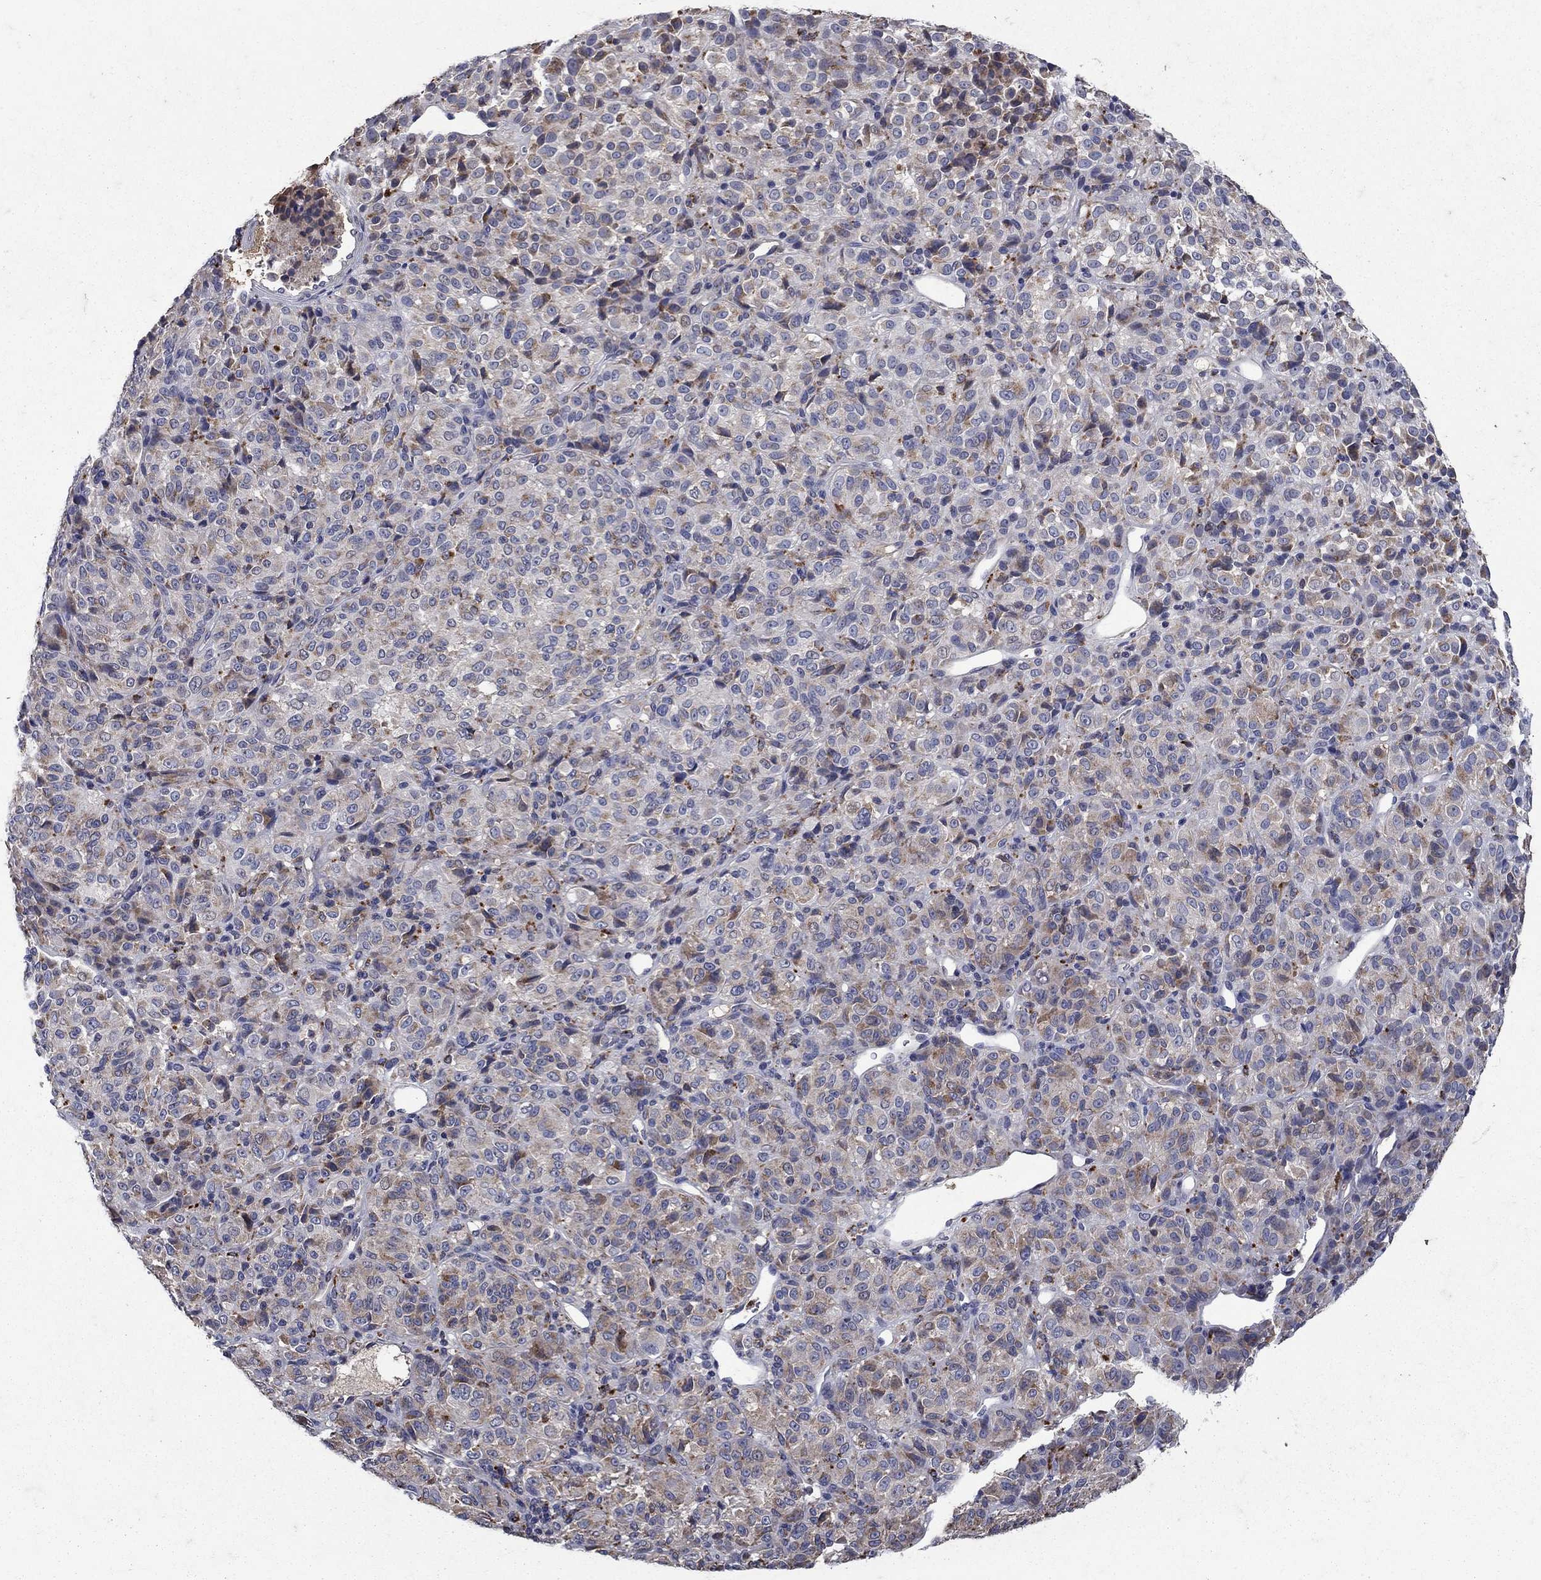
{"staining": {"intensity": "moderate", "quantity": "<25%", "location": "cytoplasmic/membranous"}, "tissue": "melanoma", "cell_type": "Tumor cells", "image_type": "cancer", "snomed": [{"axis": "morphology", "description": "Malignant melanoma, Metastatic site"}, {"axis": "topography", "description": "Brain"}], "caption": "A low amount of moderate cytoplasmic/membranous staining is identified in approximately <25% of tumor cells in malignant melanoma (metastatic site) tissue. (DAB (3,3'-diaminobenzidine) IHC, brown staining for protein, blue staining for nuclei).", "gene": "NPC2", "patient": {"sex": "female", "age": 56}}